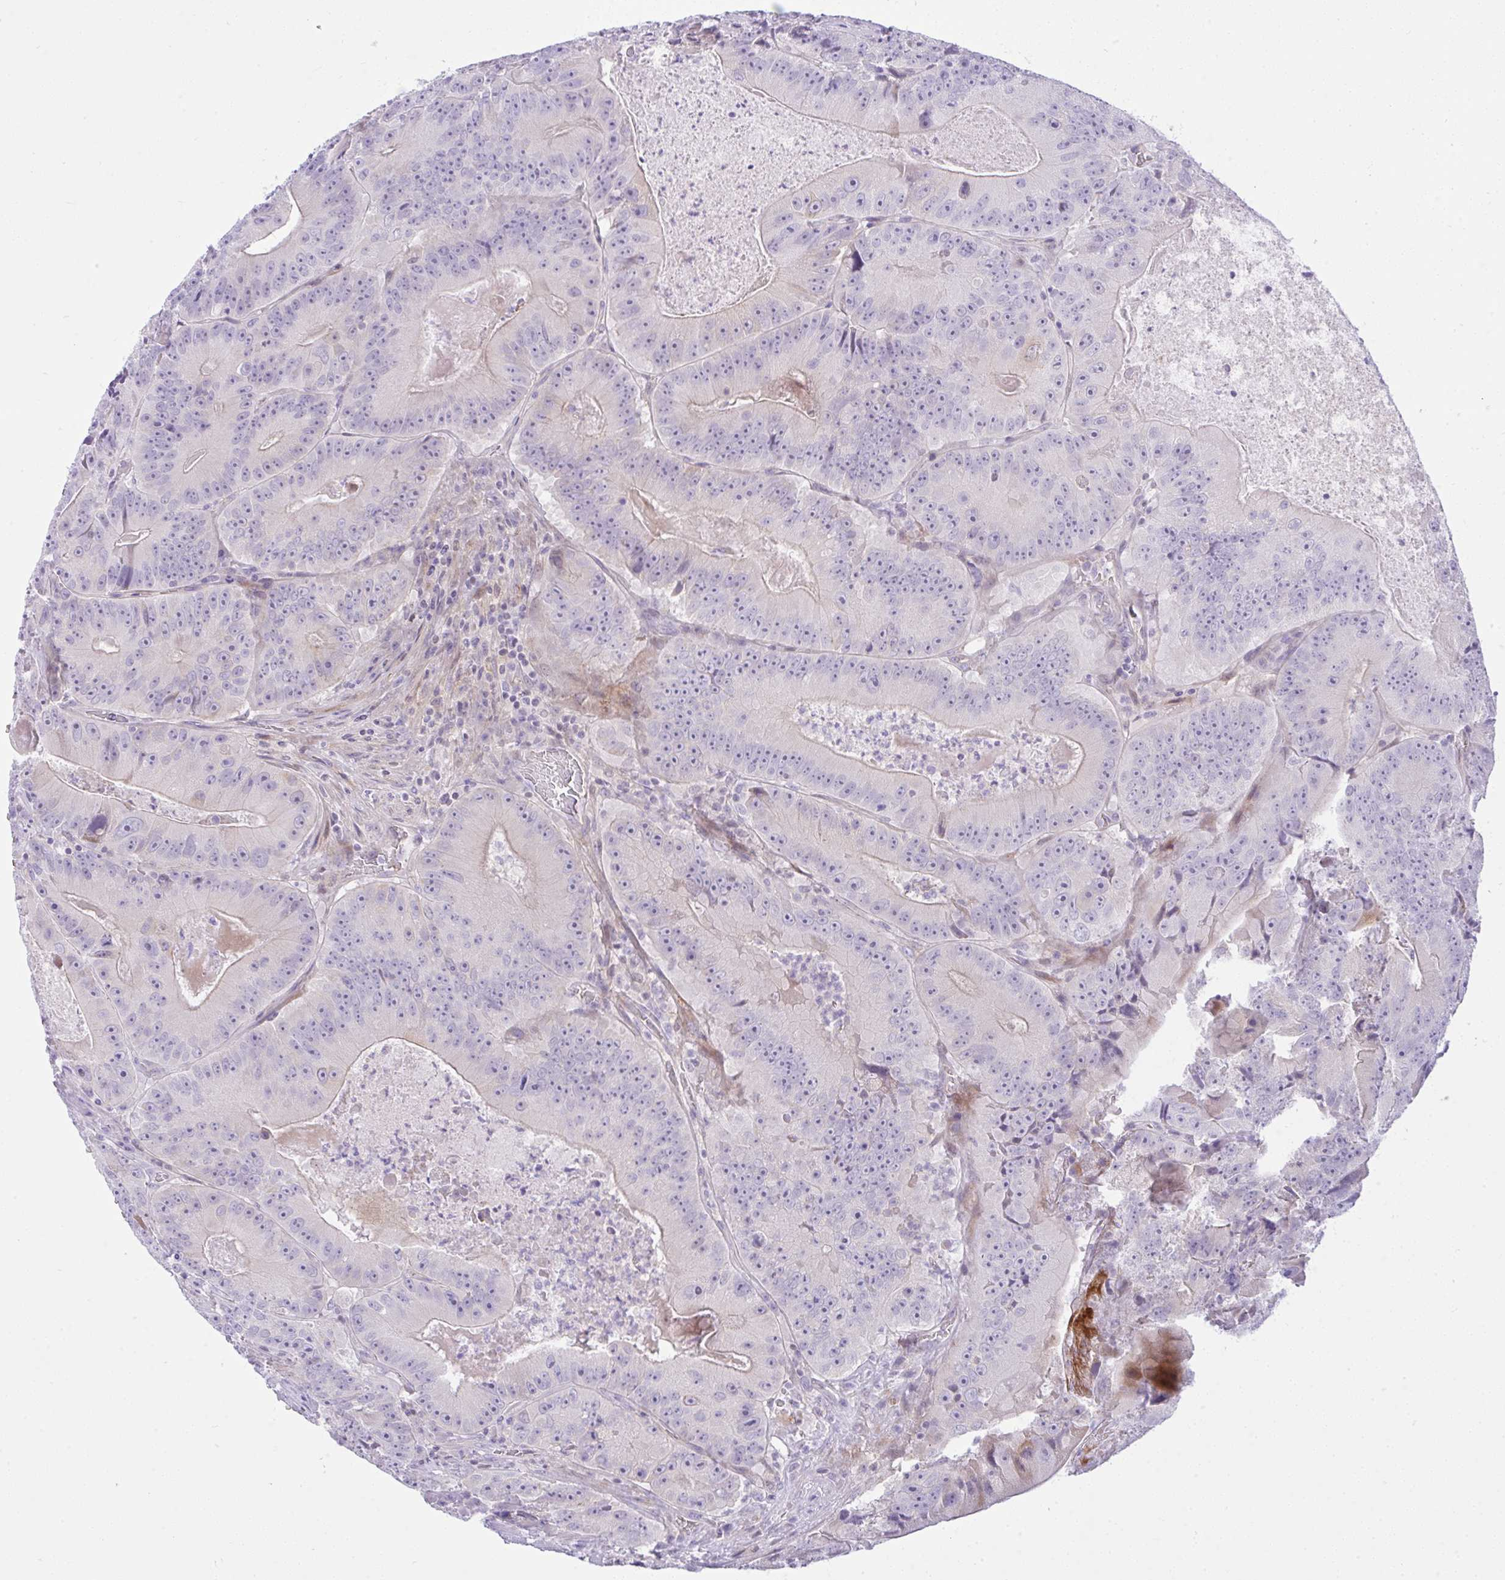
{"staining": {"intensity": "negative", "quantity": "none", "location": "none"}, "tissue": "colorectal cancer", "cell_type": "Tumor cells", "image_type": "cancer", "snomed": [{"axis": "morphology", "description": "Adenocarcinoma, NOS"}, {"axis": "topography", "description": "Colon"}], "caption": "Tumor cells are negative for brown protein staining in colorectal cancer (adenocarcinoma).", "gene": "ZNF101", "patient": {"sex": "female", "age": 86}}